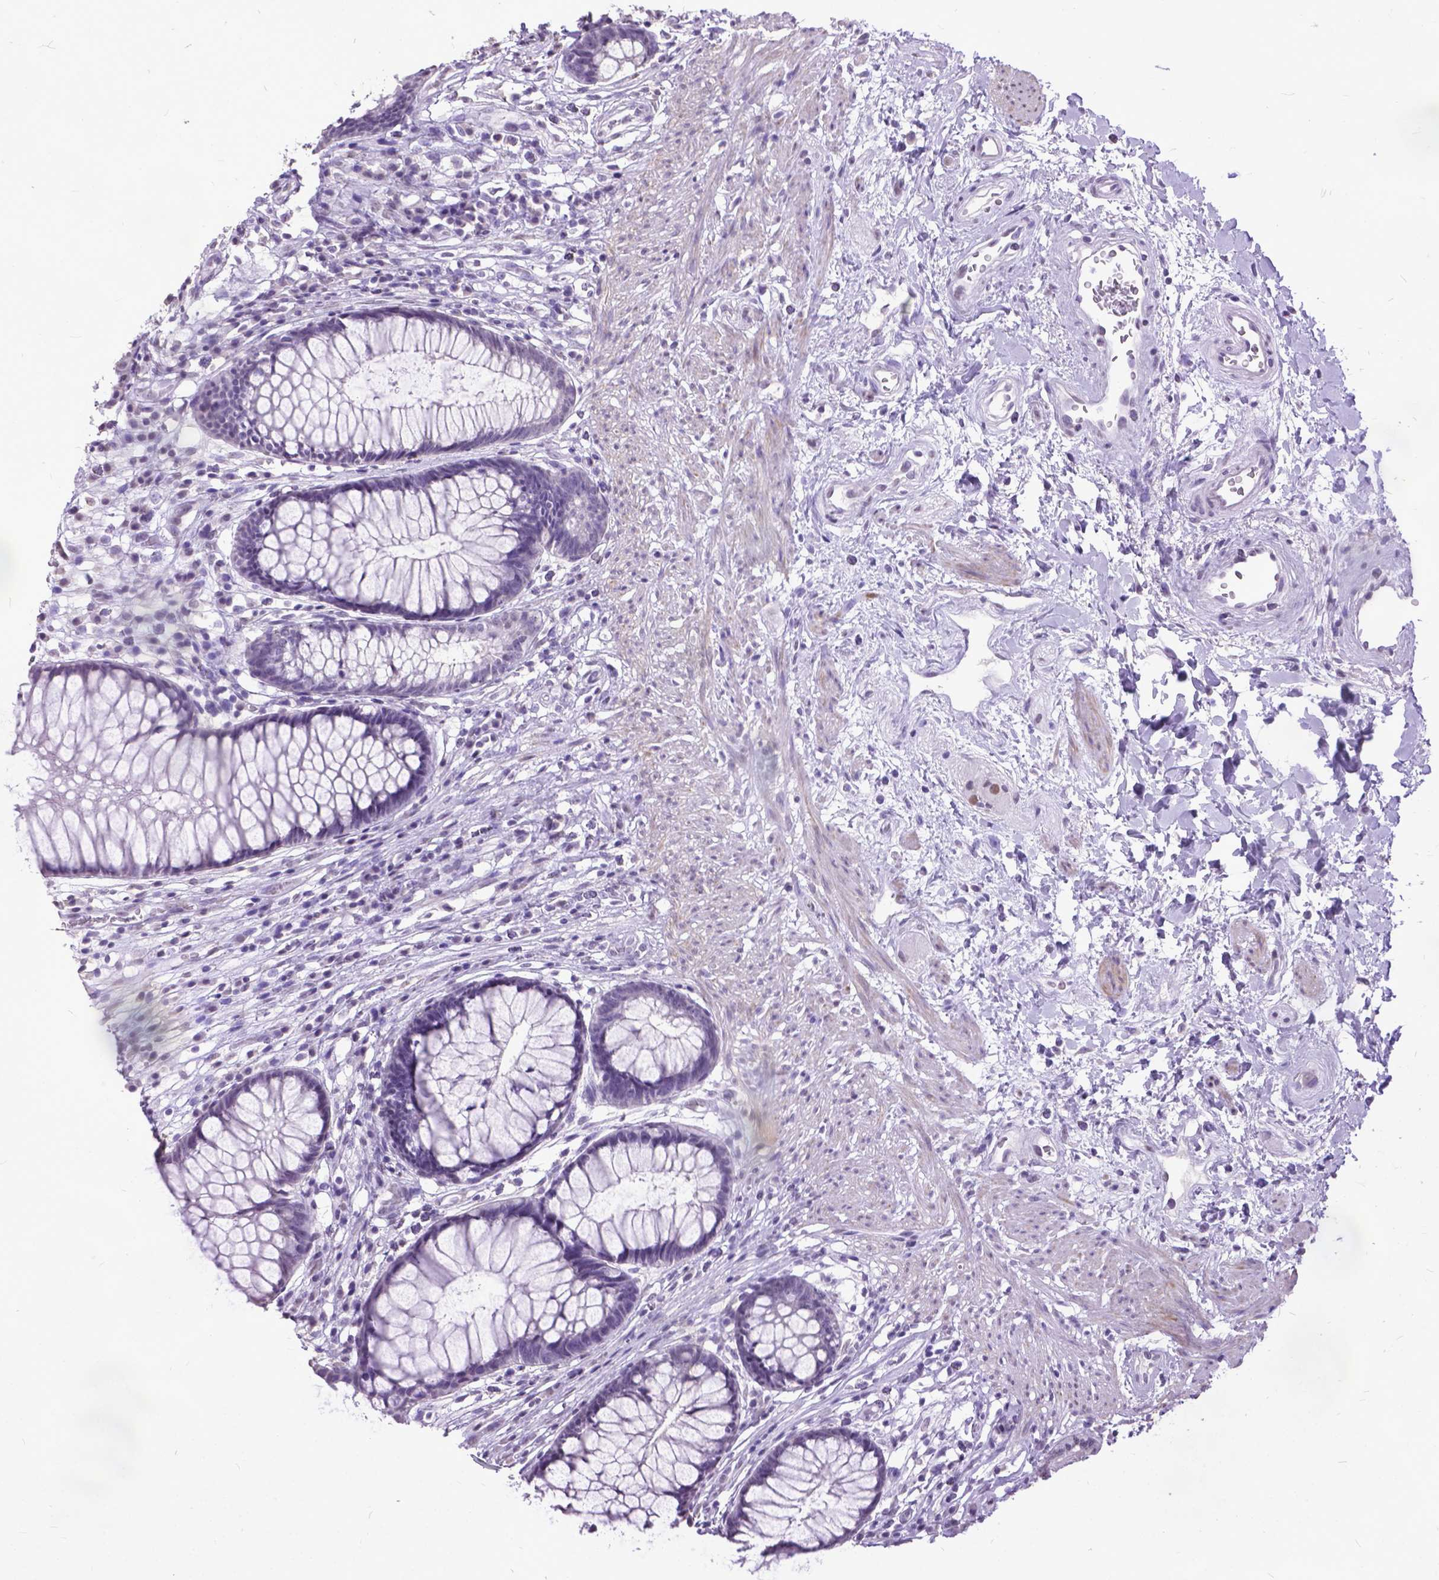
{"staining": {"intensity": "negative", "quantity": "none", "location": "none"}, "tissue": "rectum", "cell_type": "Glandular cells", "image_type": "normal", "snomed": [{"axis": "morphology", "description": "Normal tissue, NOS"}, {"axis": "topography", "description": "Smooth muscle"}, {"axis": "topography", "description": "Rectum"}], "caption": "Immunohistochemical staining of normal human rectum displays no significant staining in glandular cells.", "gene": "MARCHF10", "patient": {"sex": "male", "age": 53}}